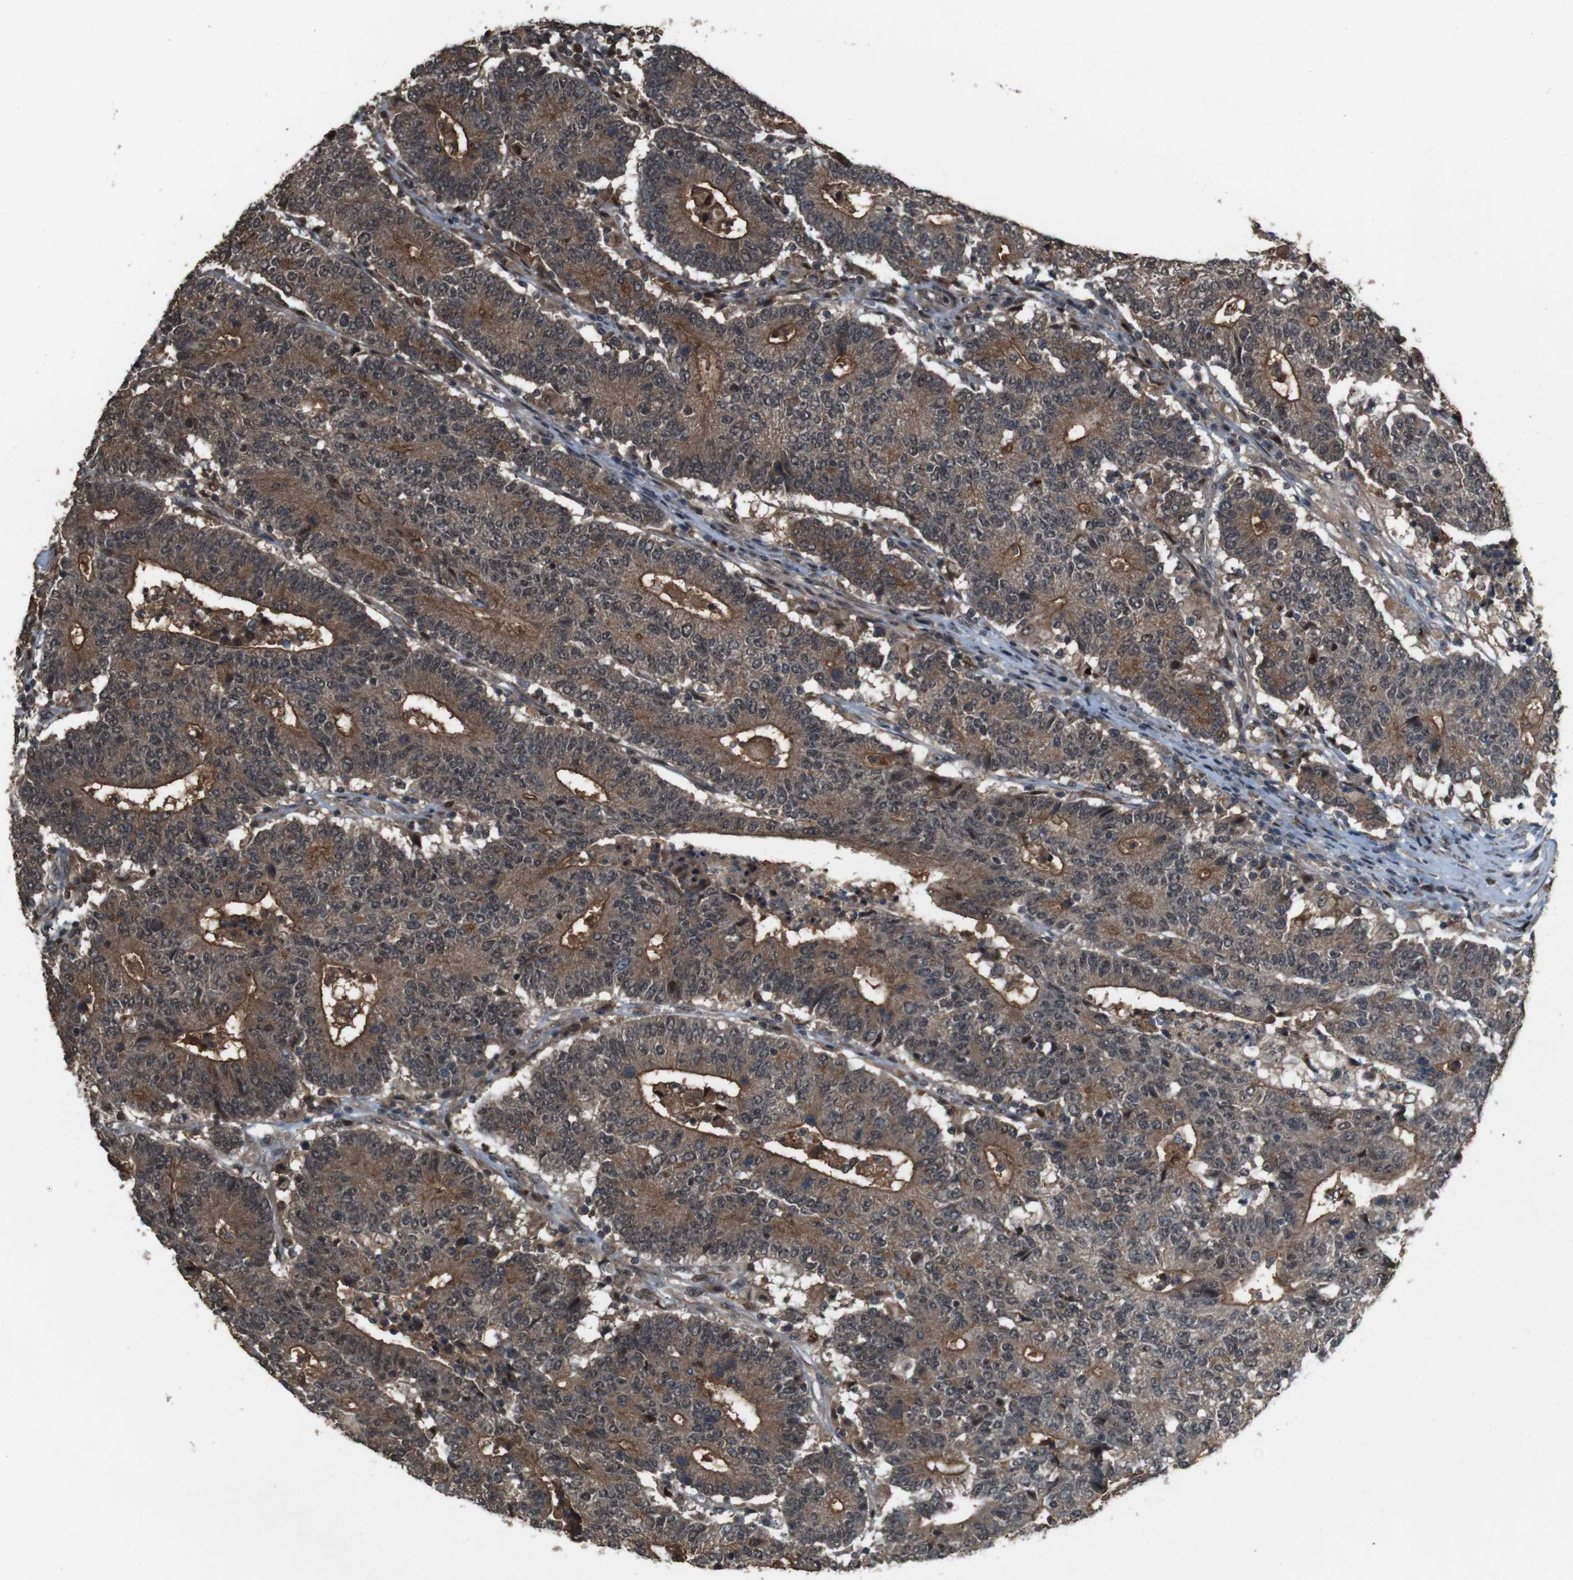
{"staining": {"intensity": "moderate", "quantity": ">75%", "location": "cytoplasmic/membranous"}, "tissue": "colorectal cancer", "cell_type": "Tumor cells", "image_type": "cancer", "snomed": [{"axis": "morphology", "description": "Normal tissue, NOS"}, {"axis": "morphology", "description": "Adenocarcinoma, NOS"}, {"axis": "topography", "description": "Colon"}], "caption": "Colorectal adenocarcinoma was stained to show a protein in brown. There is medium levels of moderate cytoplasmic/membranous positivity in about >75% of tumor cells.", "gene": "CDC34", "patient": {"sex": "female", "age": 75}}